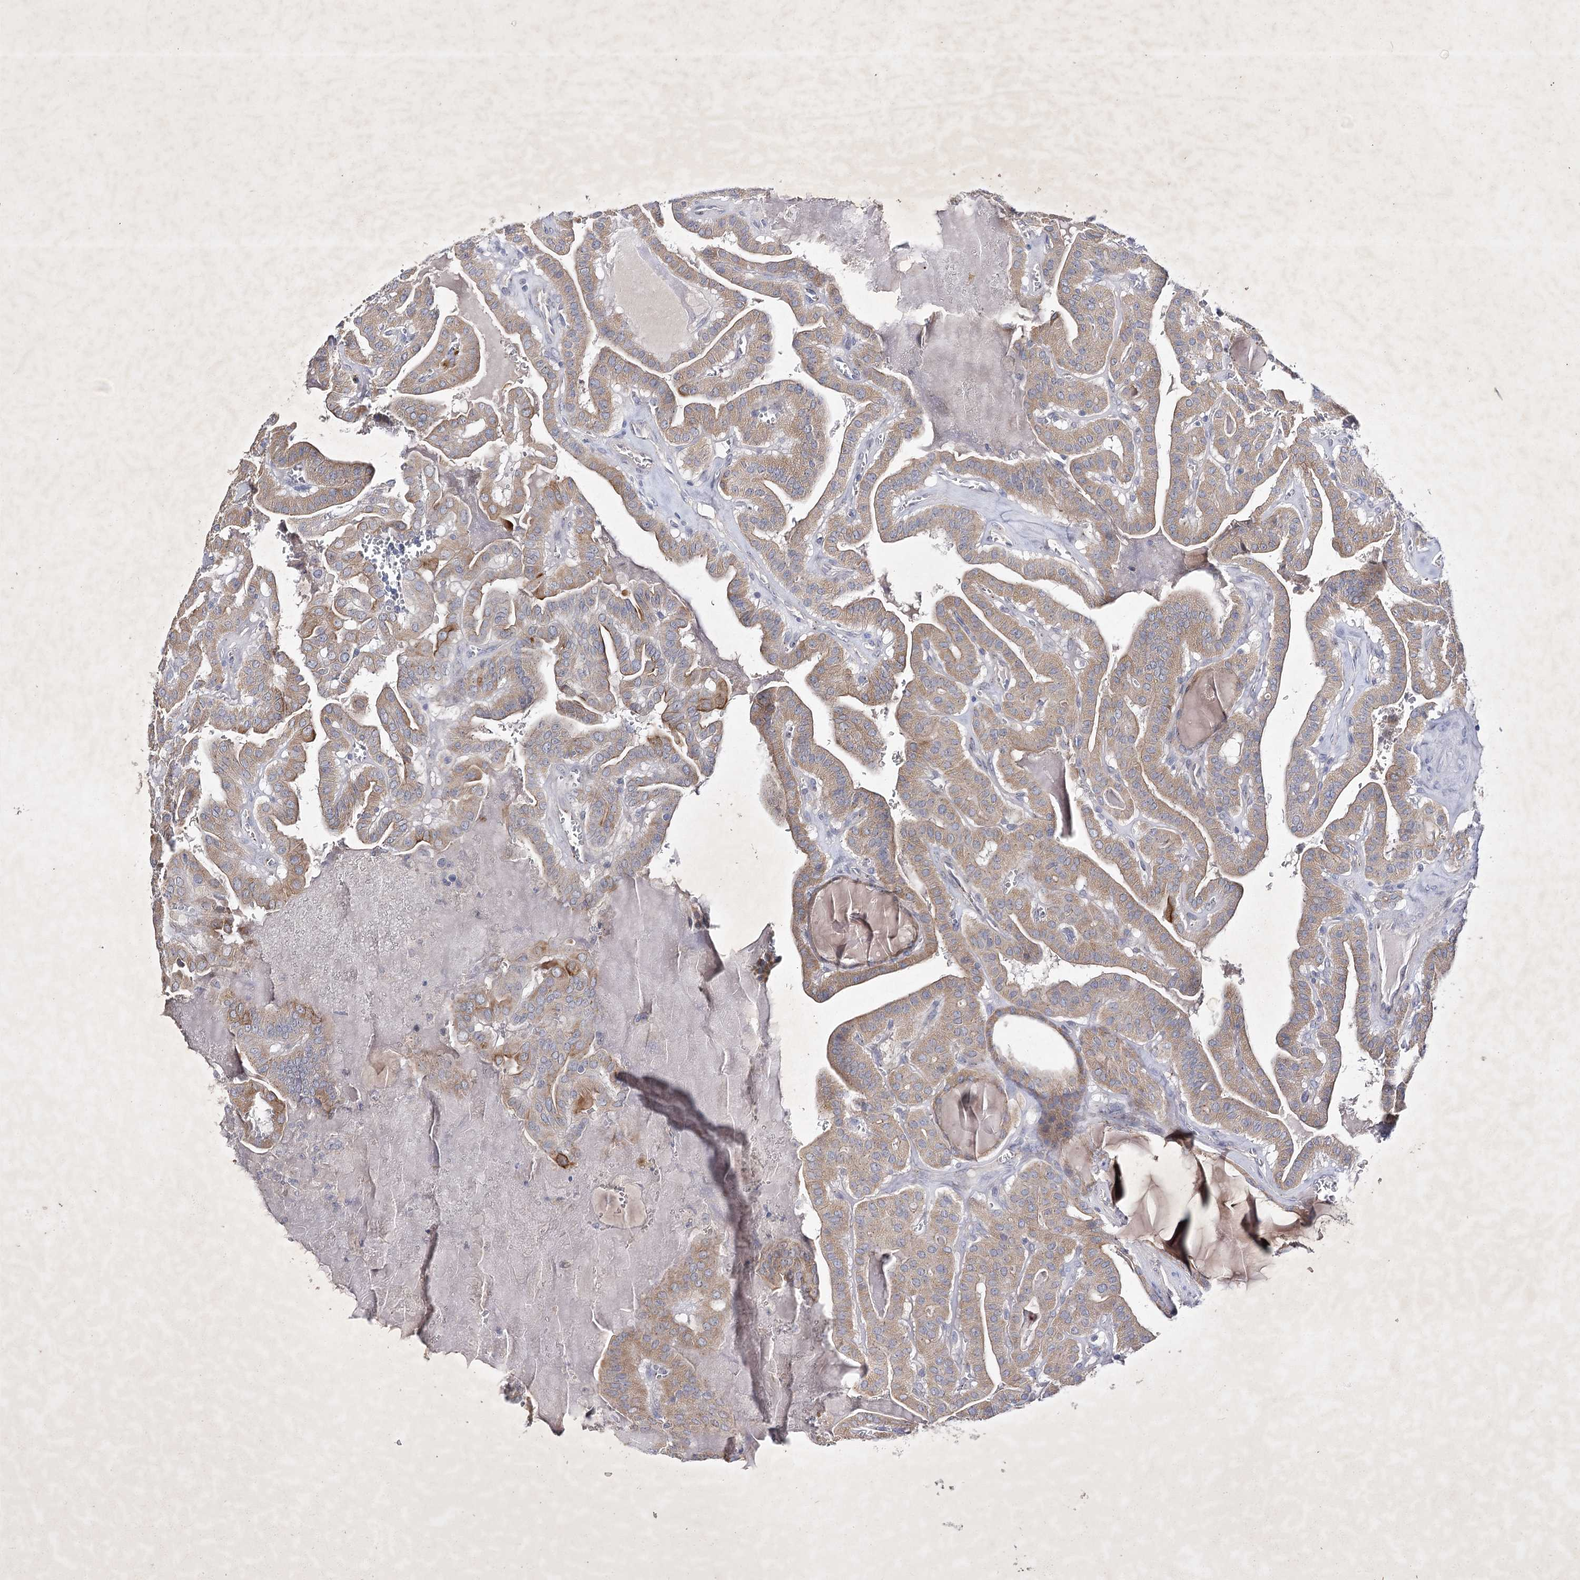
{"staining": {"intensity": "weak", "quantity": ">75%", "location": "cytoplasmic/membranous"}, "tissue": "thyroid cancer", "cell_type": "Tumor cells", "image_type": "cancer", "snomed": [{"axis": "morphology", "description": "Papillary adenocarcinoma, NOS"}, {"axis": "topography", "description": "Thyroid gland"}], "caption": "Weak cytoplasmic/membranous protein staining is appreciated in approximately >75% of tumor cells in thyroid cancer.", "gene": "COX15", "patient": {"sex": "male", "age": 52}}